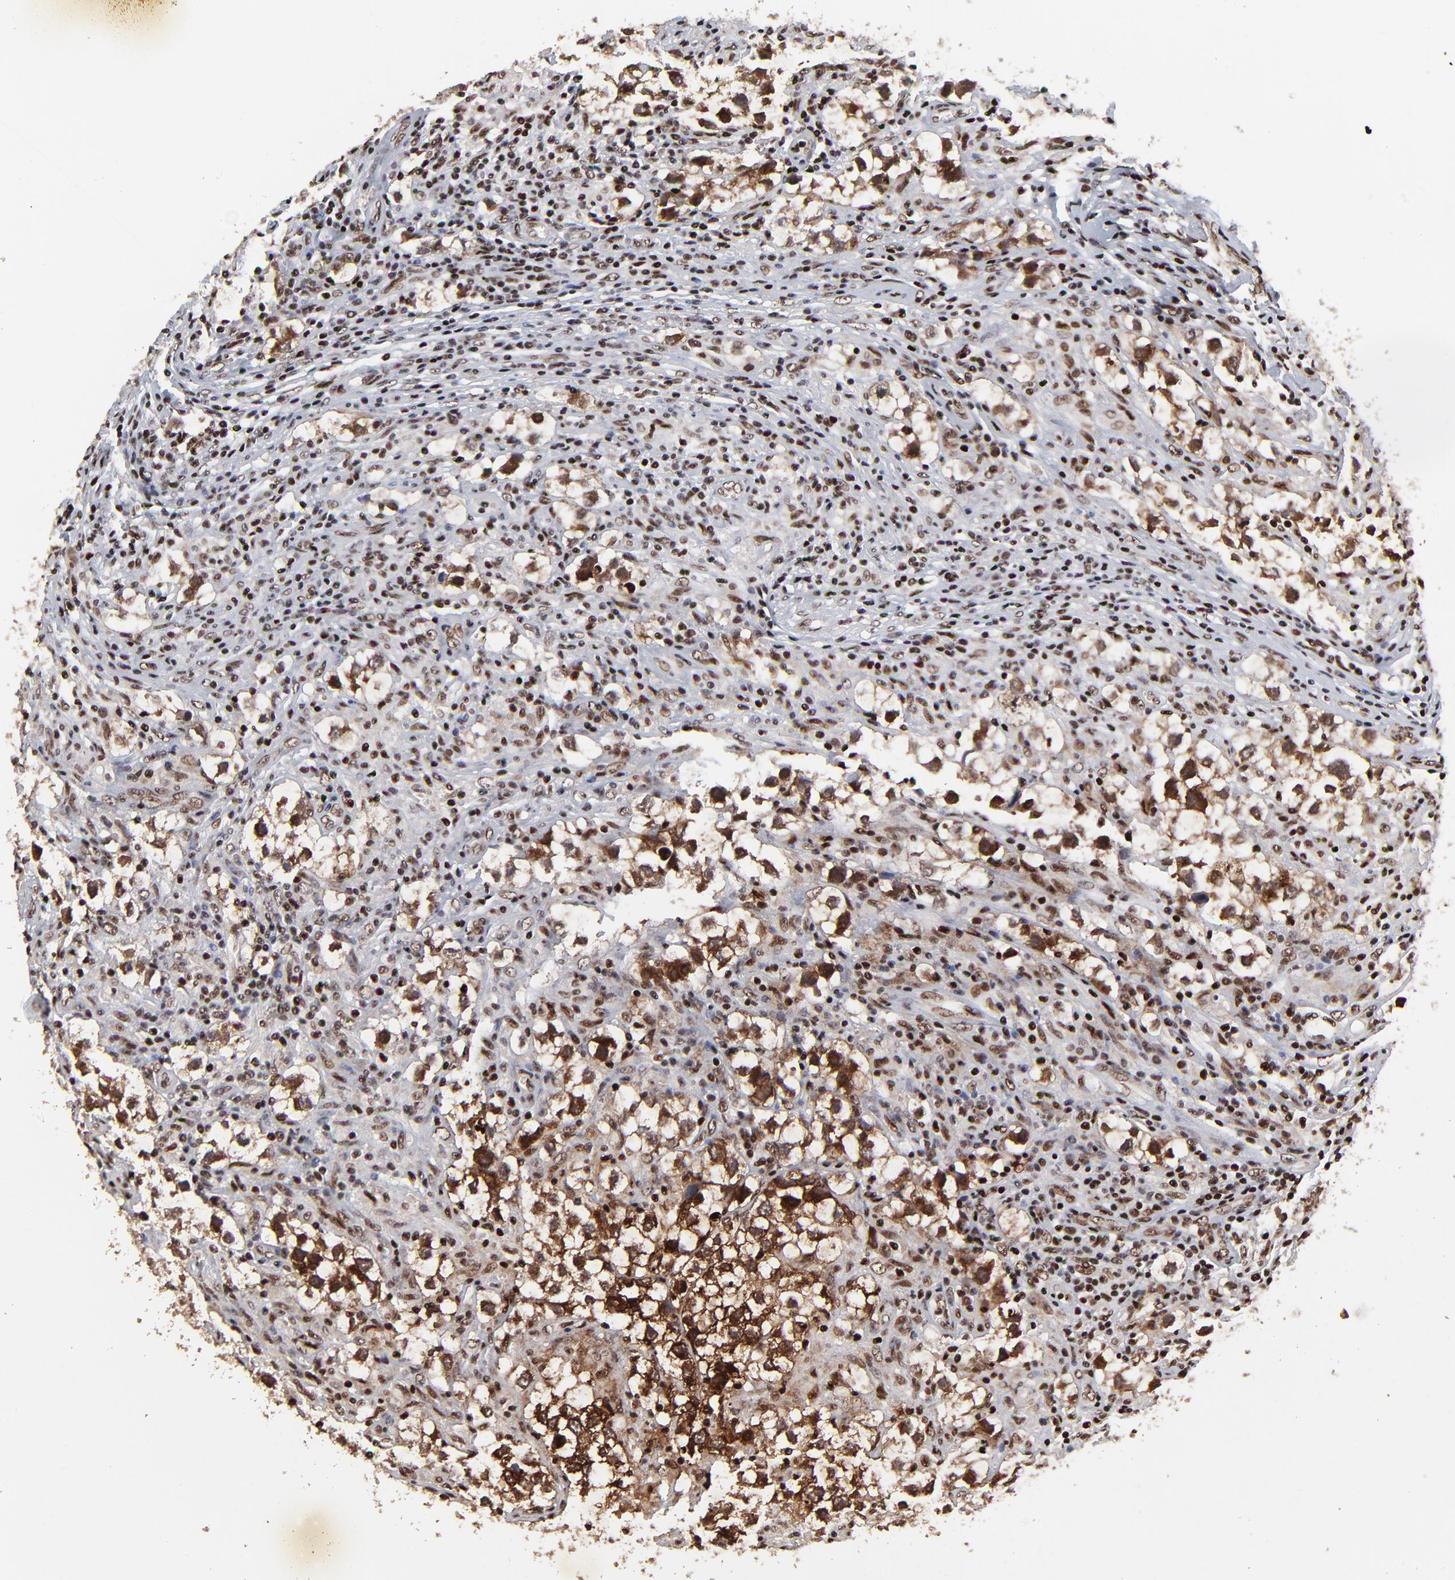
{"staining": {"intensity": "moderate", "quantity": ">75%", "location": "nuclear"}, "tissue": "testis cancer", "cell_type": "Tumor cells", "image_type": "cancer", "snomed": [{"axis": "morphology", "description": "Seminoma, NOS"}, {"axis": "topography", "description": "Testis"}], "caption": "Tumor cells demonstrate moderate nuclear staining in approximately >75% of cells in seminoma (testis).", "gene": "RBM22", "patient": {"sex": "male", "age": 32}}